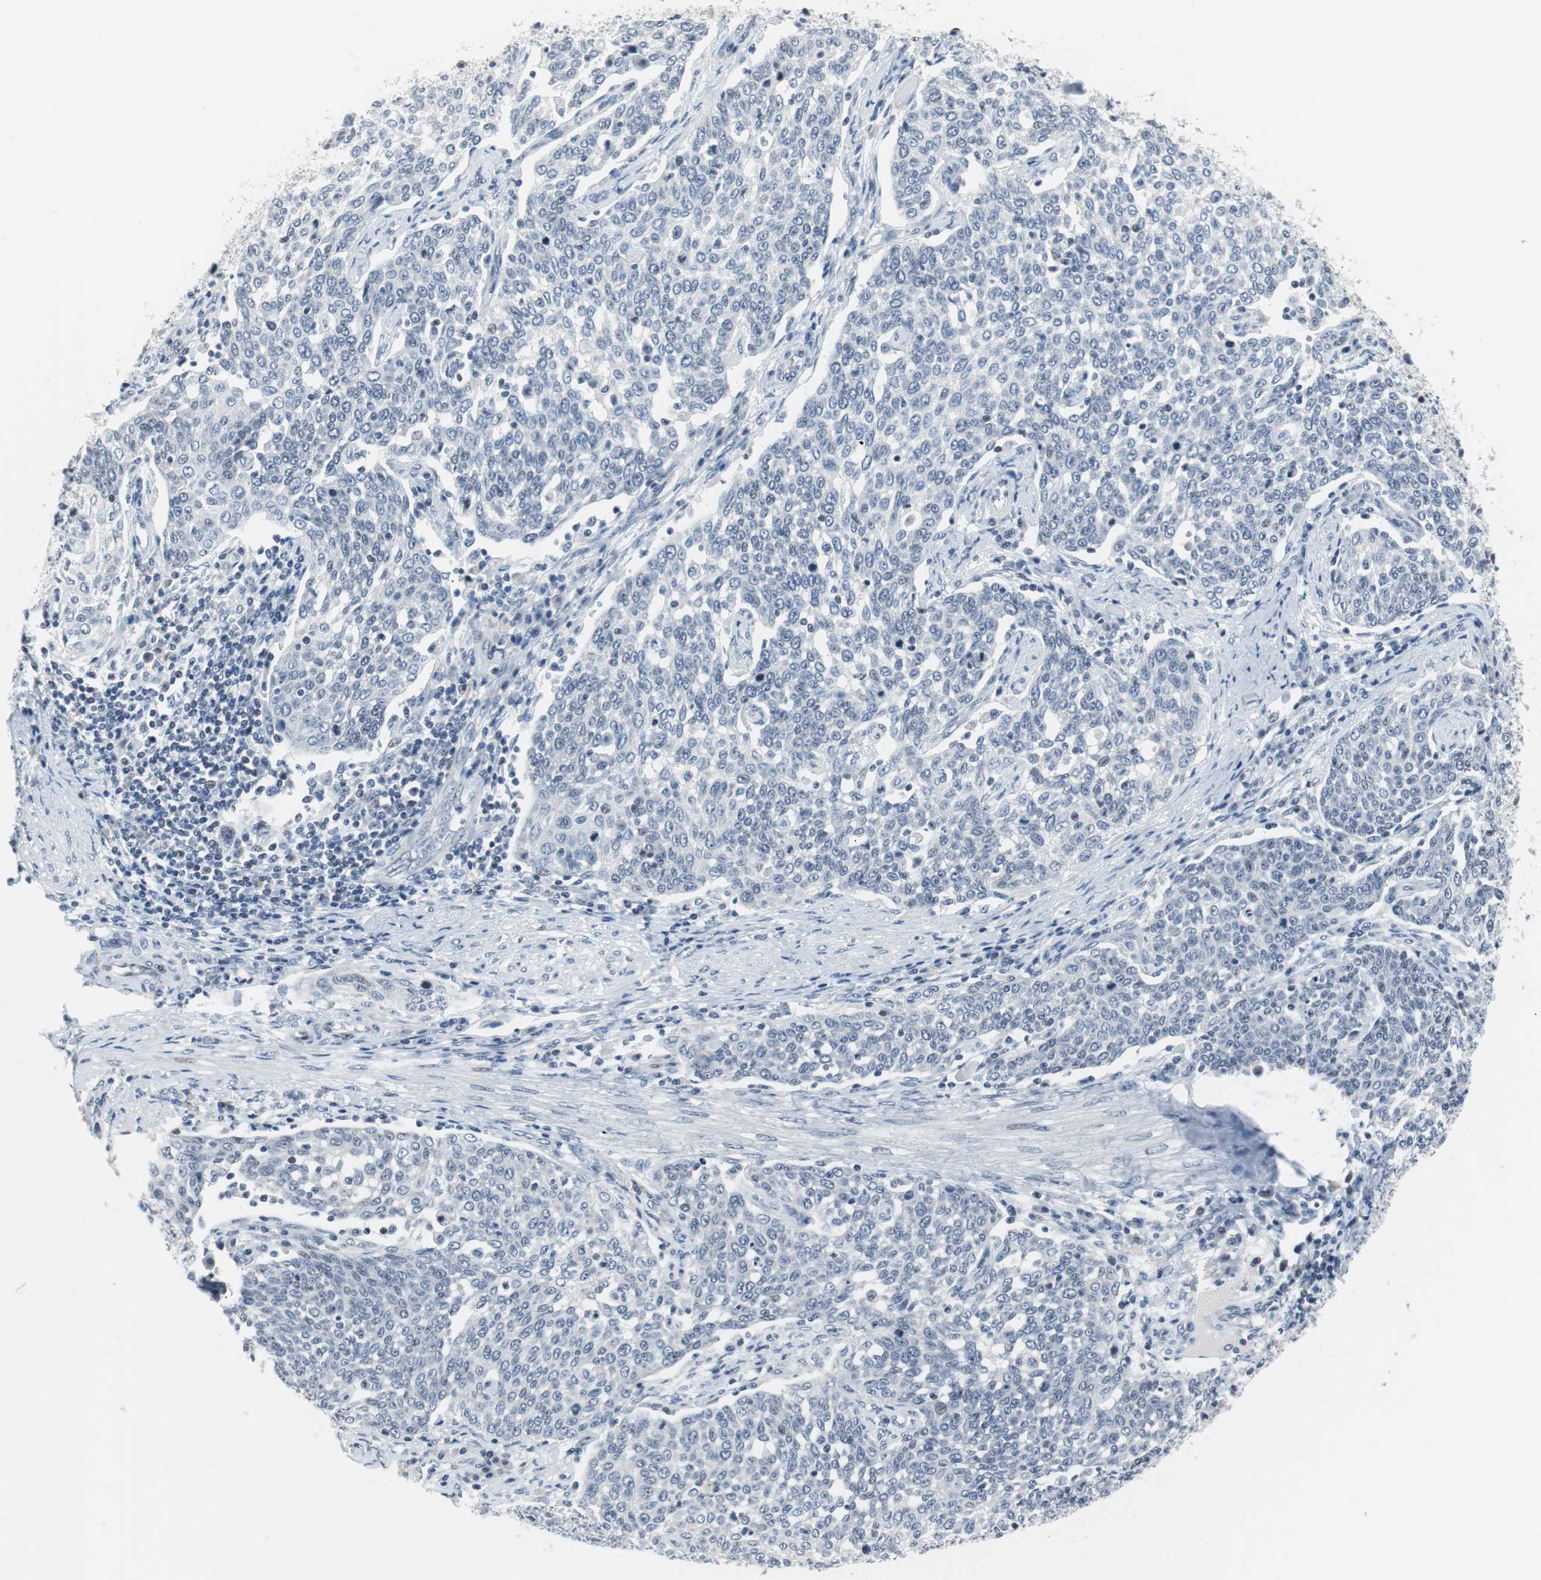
{"staining": {"intensity": "negative", "quantity": "none", "location": "none"}, "tissue": "cervical cancer", "cell_type": "Tumor cells", "image_type": "cancer", "snomed": [{"axis": "morphology", "description": "Squamous cell carcinoma, NOS"}, {"axis": "topography", "description": "Cervix"}], "caption": "Immunohistochemistry of human cervical squamous cell carcinoma reveals no expression in tumor cells.", "gene": "MTA1", "patient": {"sex": "female", "age": 34}}